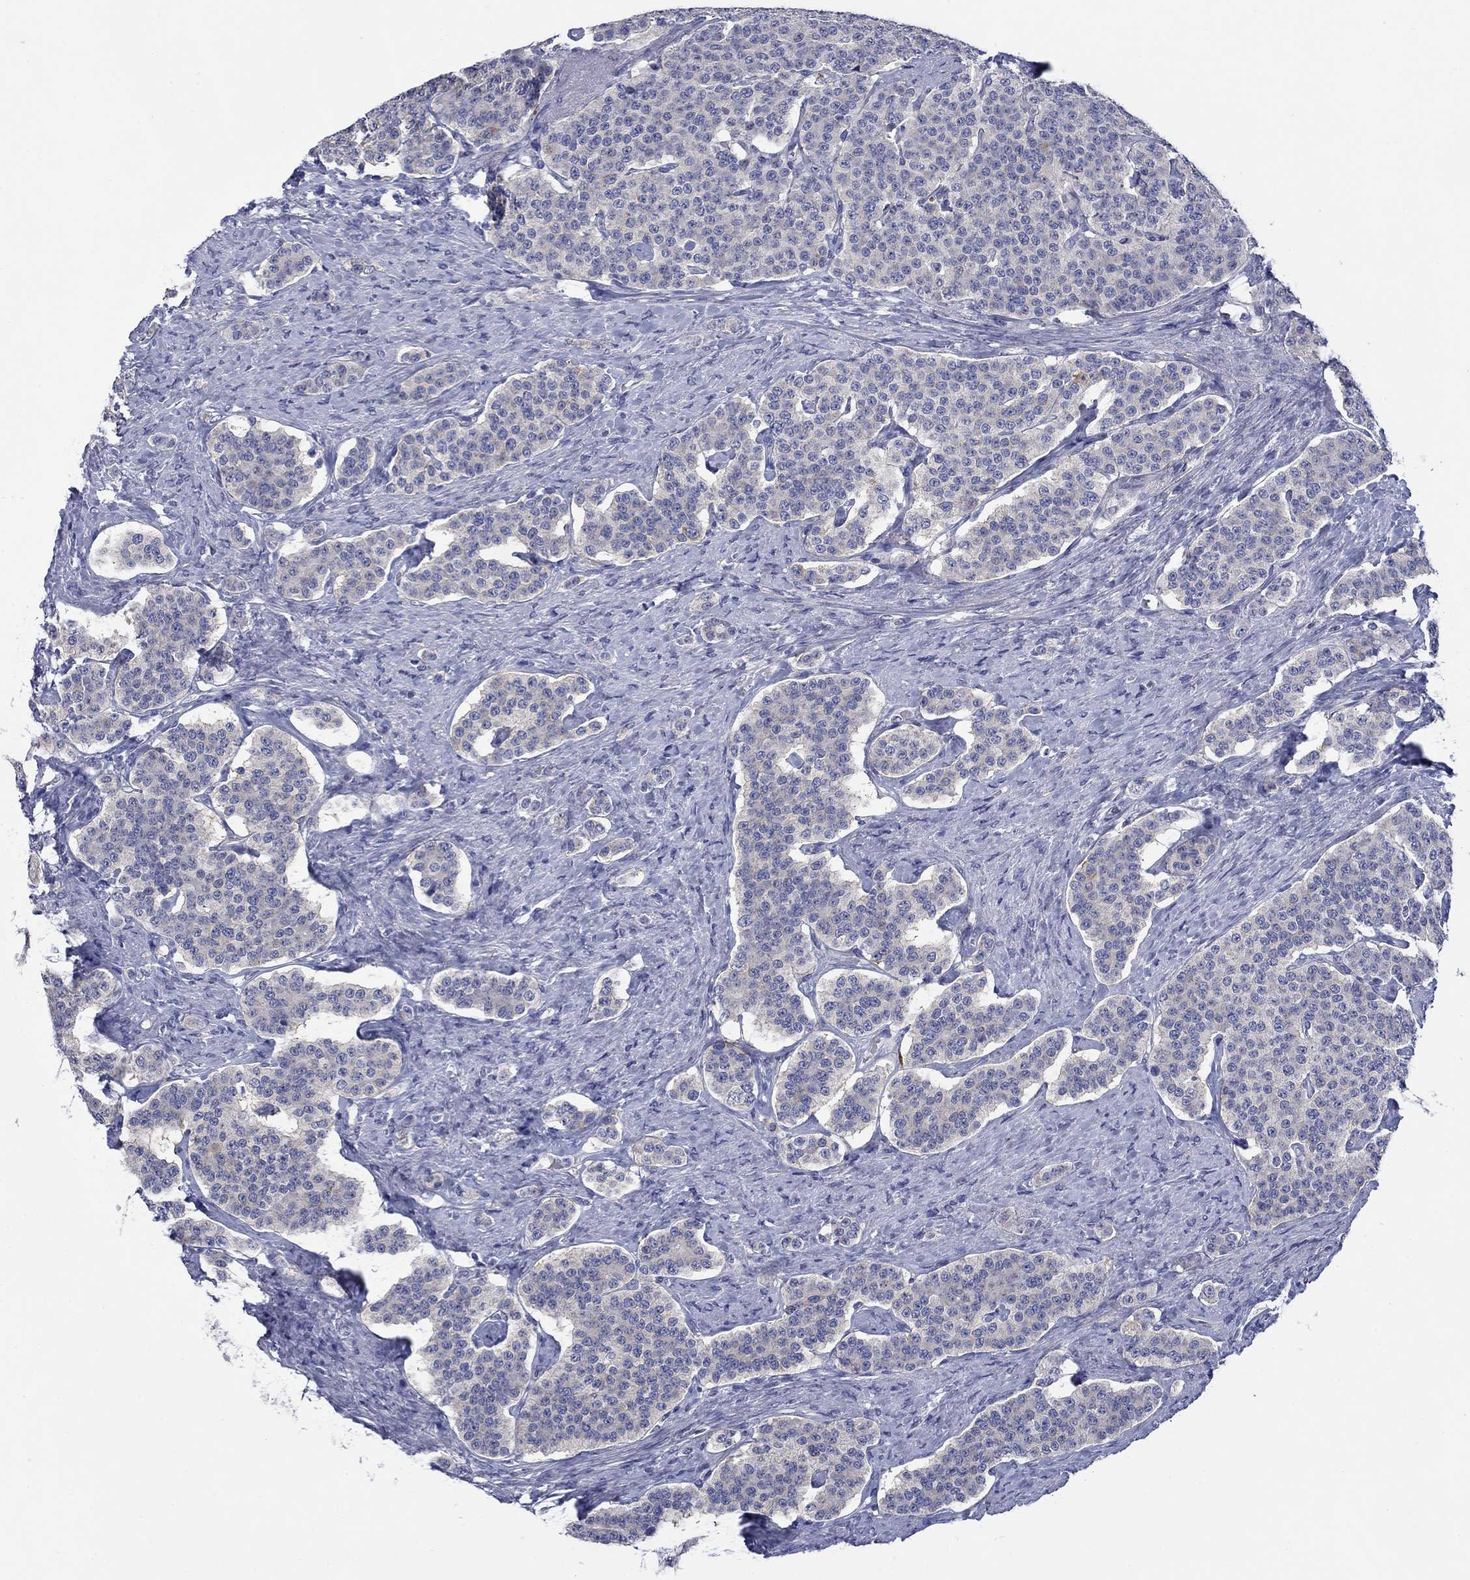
{"staining": {"intensity": "negative", "quantity": "none", "location": "none"}, "tissue": "carcinoid", "cell_type": "Tumor cells", "image_type": "cancer", "snomed": [{"axis": "morphology", "description": "Carcinoid, malignant, NOS"}, {"axis": "topography", "description": "Small intestine"}], "caption": "Protein analysis of carcinoid exhibits no significant staining in tumor cells.", "gene": "PTPRZ1", "patient": {"sex": "female", "age": 58}}